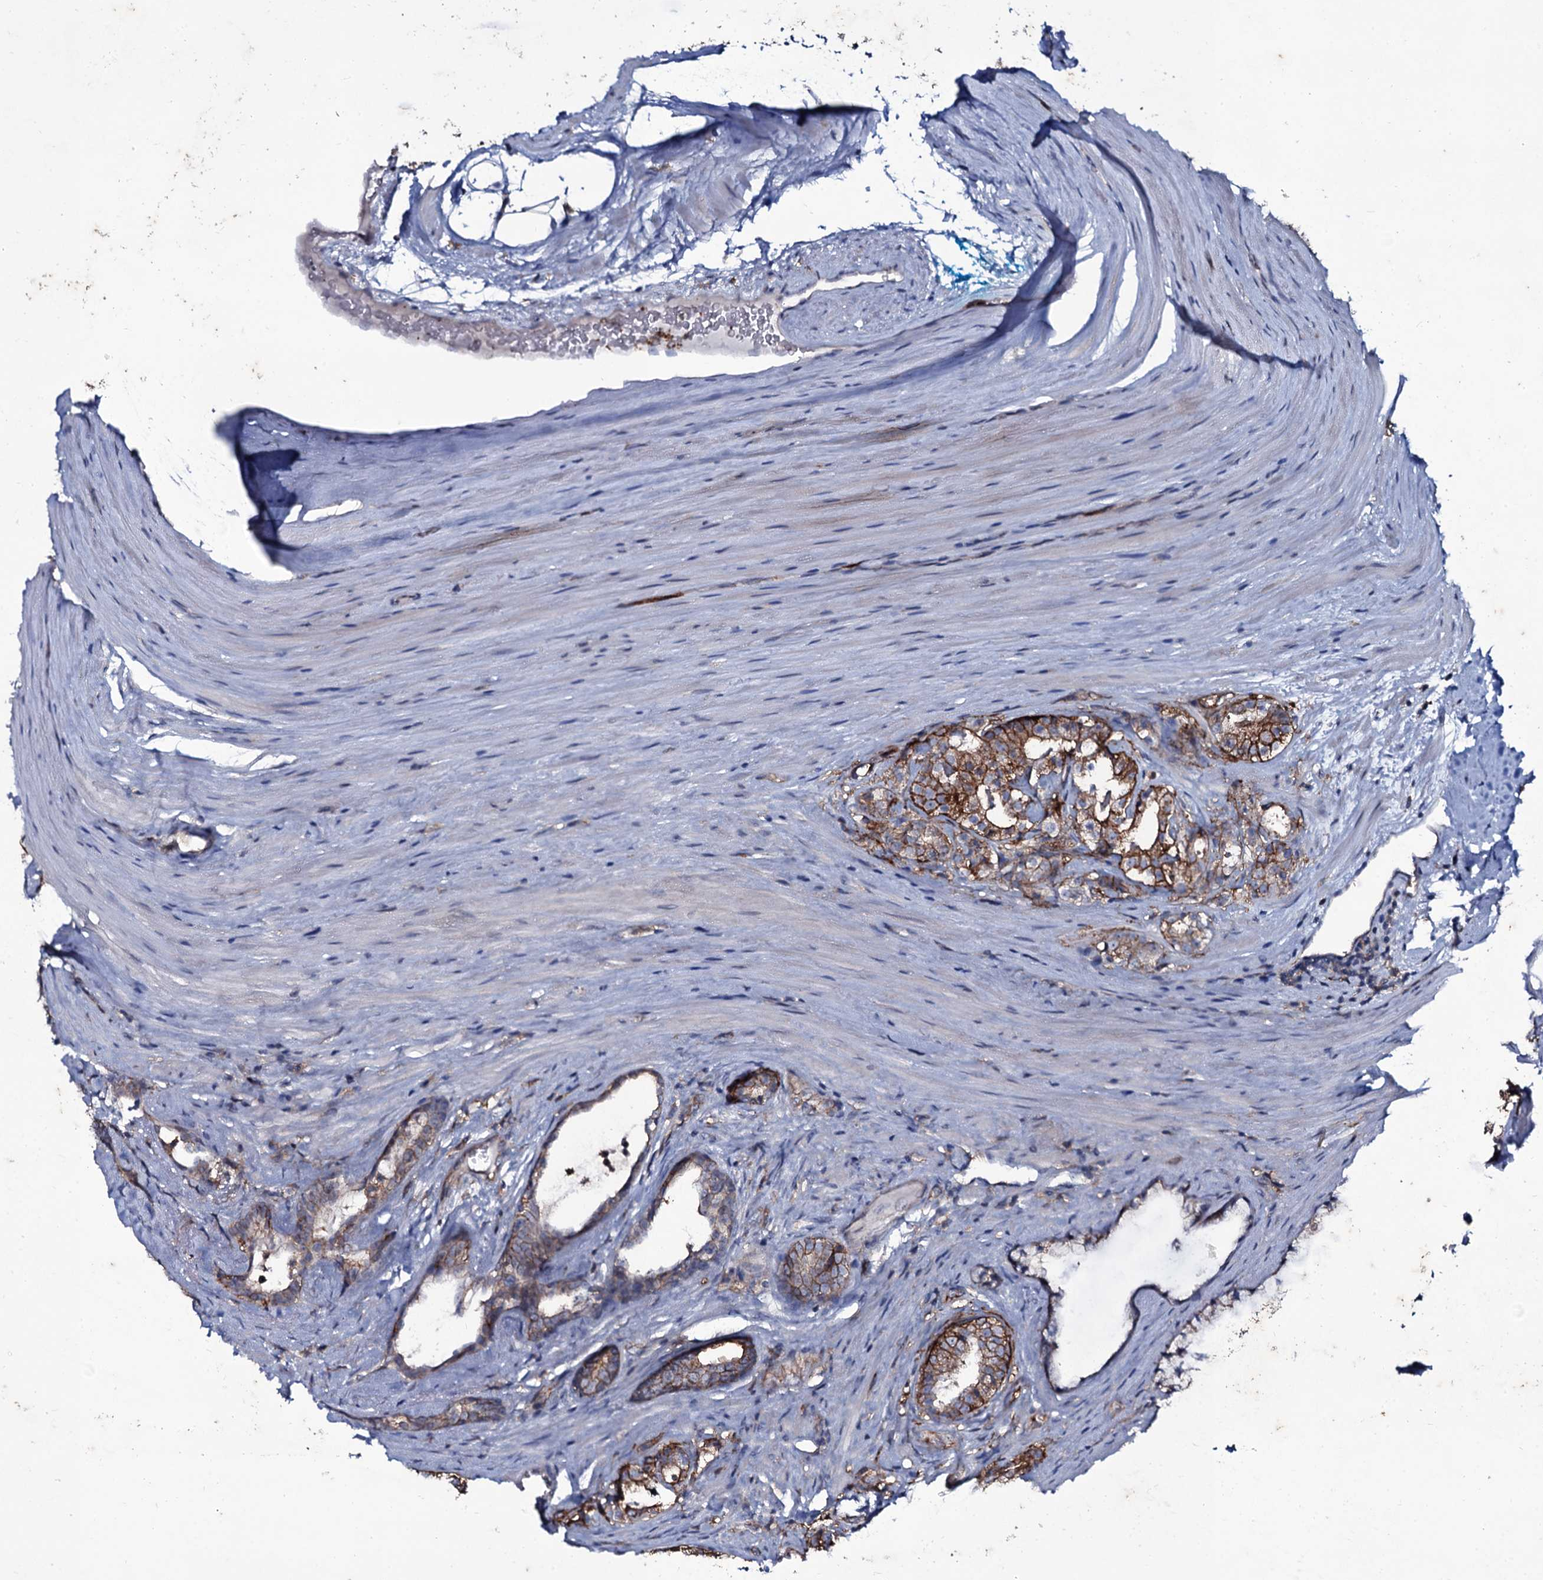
{"staining": {"intensity": "moderate", "quantity": "25%-75%", "location": "cytoplasmic/membranous"}, "tissue": "prostate cancer", "cell_type": "Tumor cells", "image_type": "cancer", "snomed": [{"axis": "morphology", "description": "Adenocarcinoma, High grade"}, {"axis": "topography", "description": "Prostate"}], "caption": "This is a histology image of immunohistochemistry (IHC) staining of prostate cancer, which shows moderate expression in the cytoplasmic/membranous of tumor cells.", "gene": "SNAP23", "patient": {"sex": "male", "age": 63}}